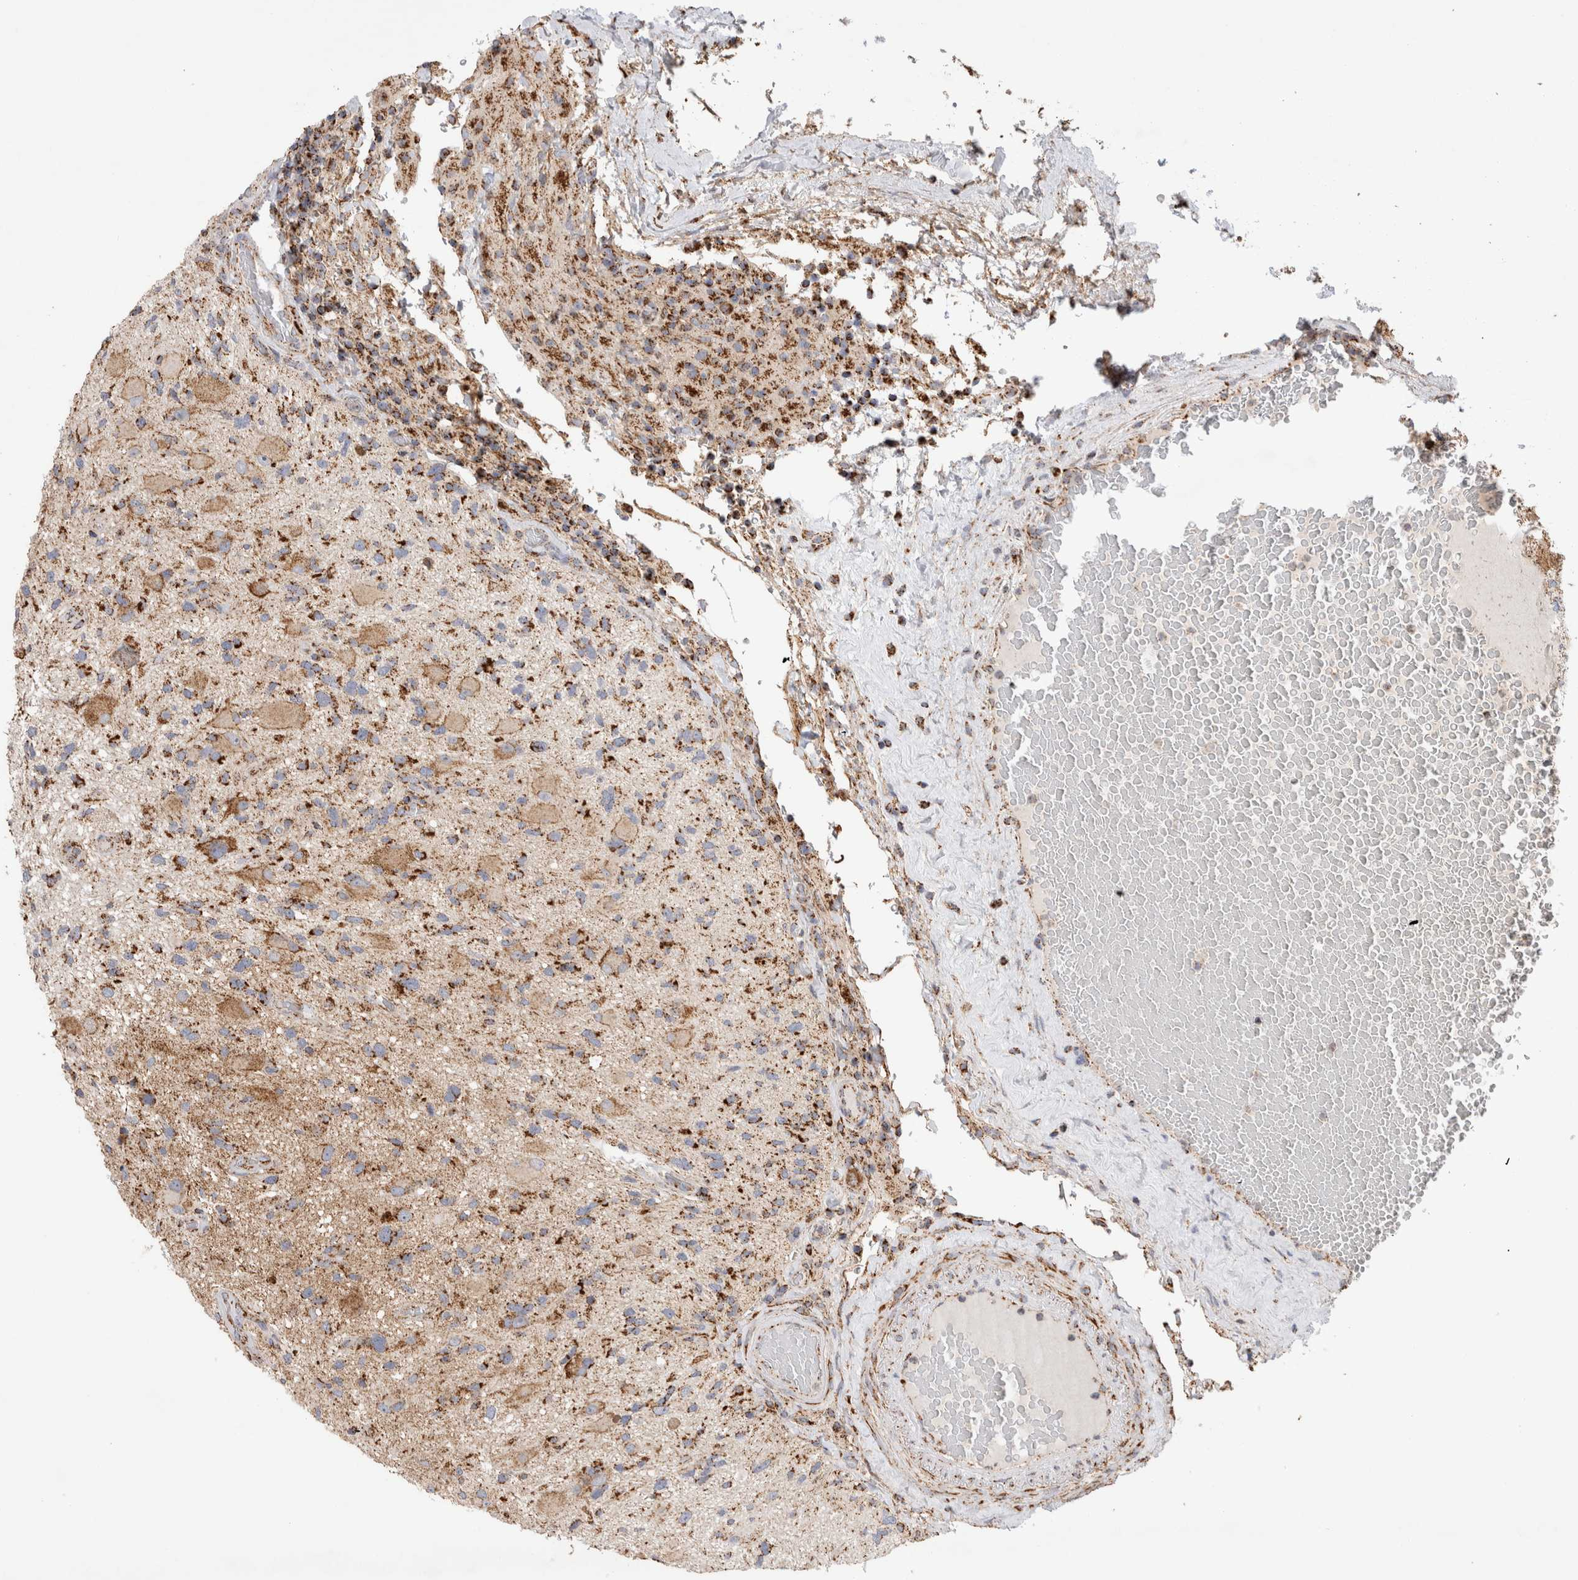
{"staining": {"intensity": "moderate", "quantity": ">75%", "location": "cytoplasmic/membranous"}, "tissue": "glioma", "cell_type": "Tumor cells", "image_type": "cancer", "snomed": [{"axis": "morphology", "description": "Glioma, malignant, High grade"}, {"axis": "topography", "description": "Brain"}], "caption": "High-magnification brightfield microscopy of glioma stained with DAB (3,3'-diaminobenzidine) (brown) and counterstained with hematoxylin (blue). tumor cells exhibit moderate cytoplasmic/membranous positivity is present in about>75% of cells.", "gene": "IARS2", "patient": {"sex": "male", "age": 33}}